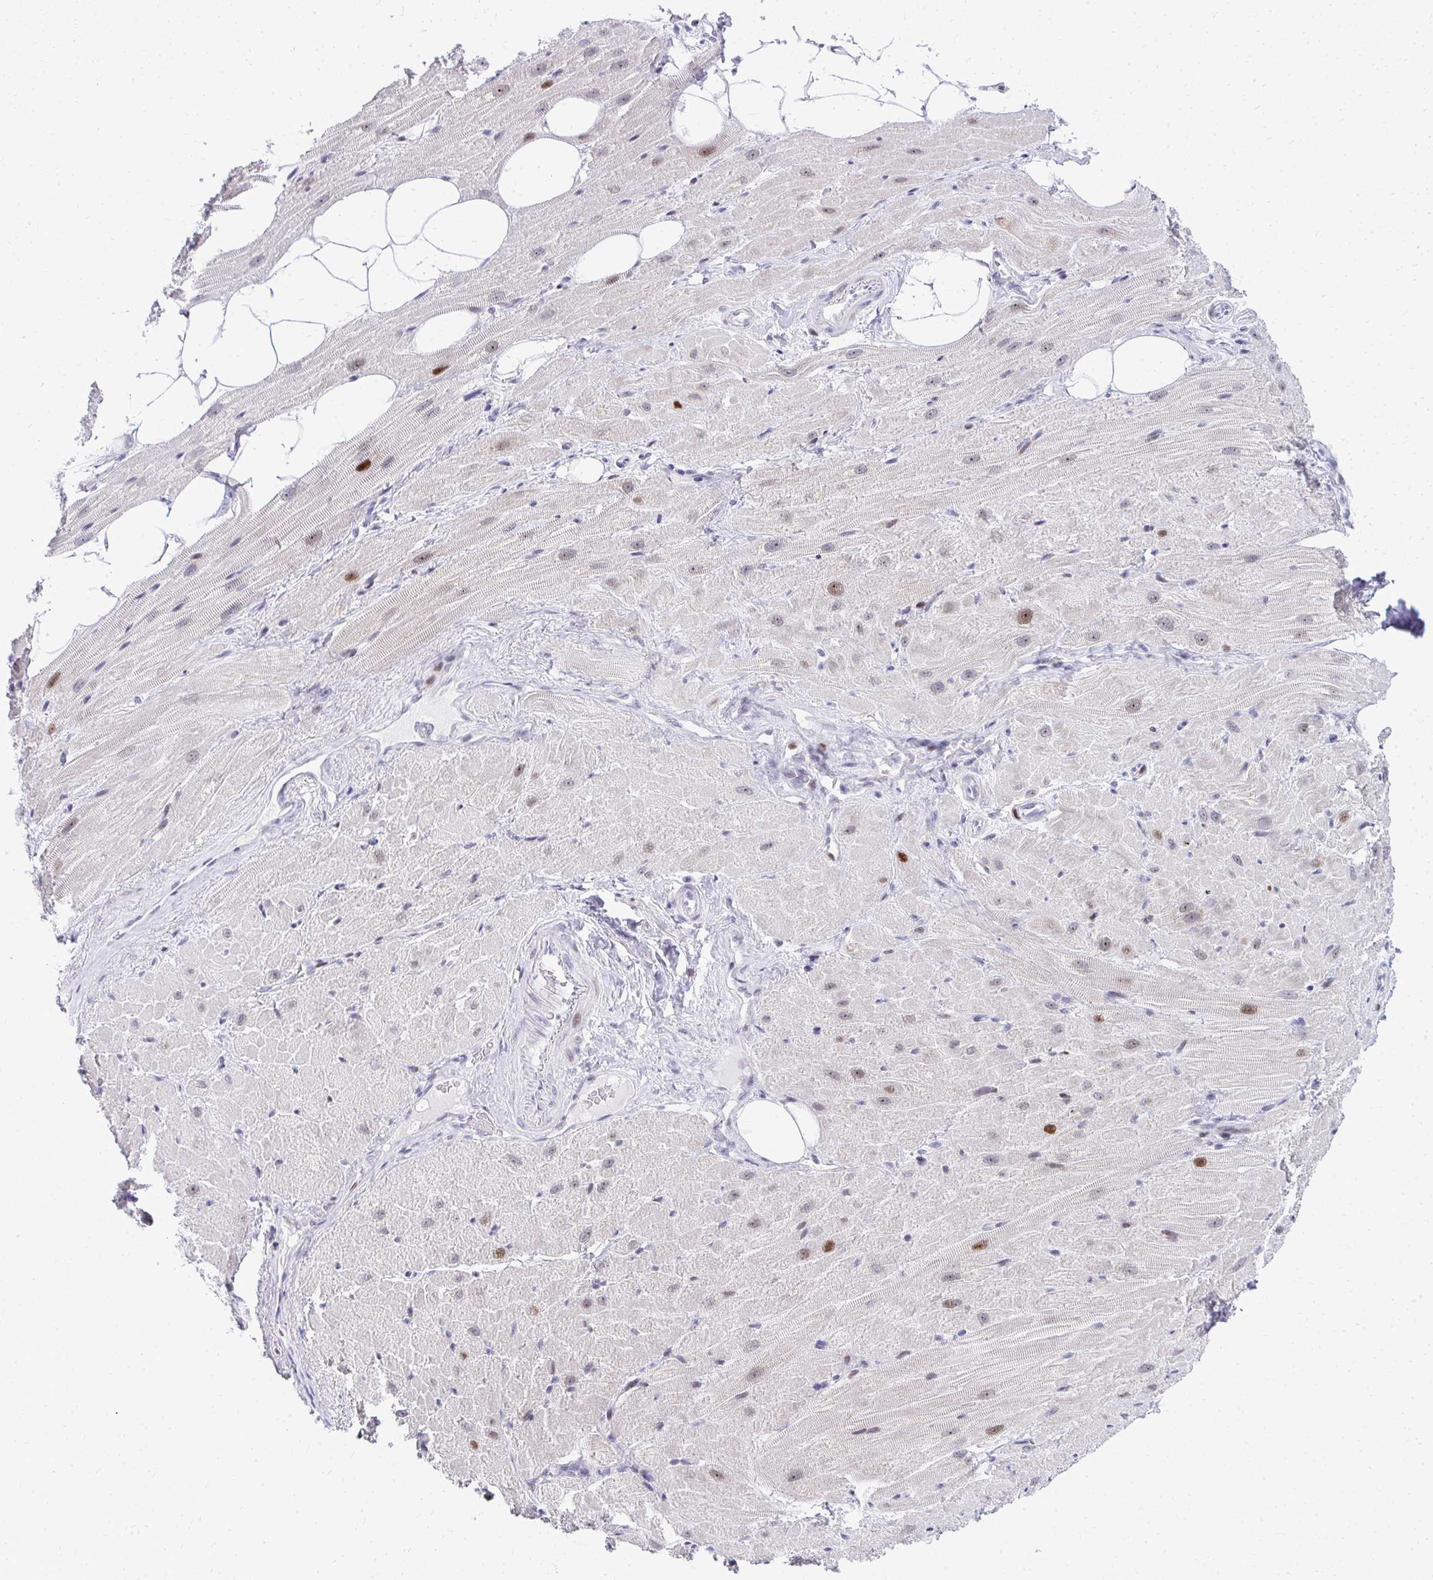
{"staining": {"intensity": "strong", "quantity": "<25%", "location": "nuclear"}, "tissue": "heart muscle", "cell_type": "Cardiomyocytes", "image_type": "normal", "snomed": [{"axis": "morphology", "description": "Normal tissue, NOS"}, {"axis": "topography", "description": "Heart"}], "caption": "Cardiomyocytes exhibit medium levels of strong nuclear expression in about <25% of cells in unremarkable human heart muscle. Using DAB (3,3'-diaminobenzidine) (brown) and hematoxylin (blue) stains, captured at high magnification using brightfield microscopy.", "gene": "GLDN", "patient": {"sex": "male", "age": 62}}